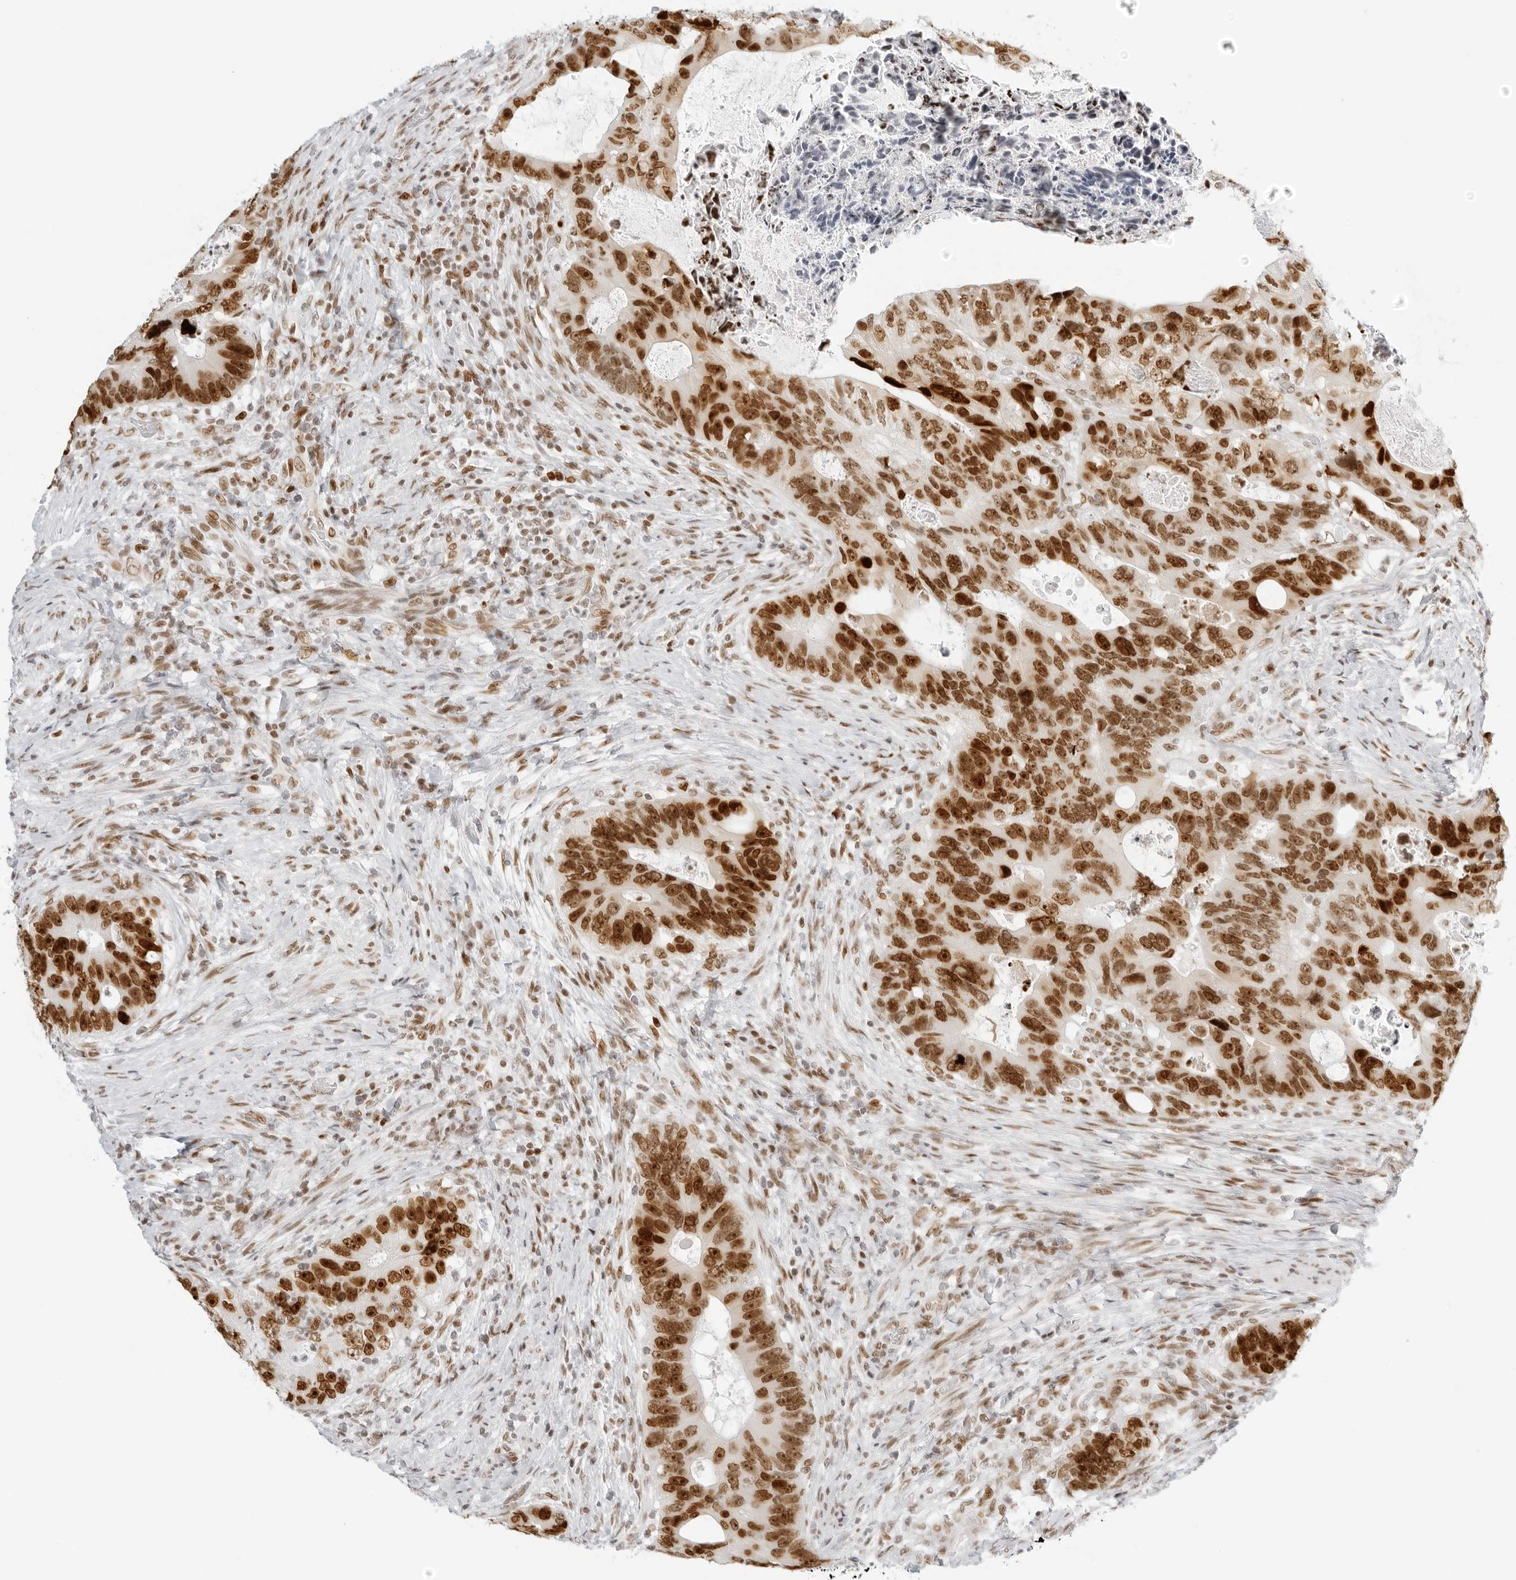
{"staining": {"intensity": "strong", "quantity": ">75%", "location": "nuclear"}, "tissue": "colorectal cancer", "cell_type": "Tumor cells", "image_type": "cancer", "snomed": [{"axis": "morphology", "description": "Adenocarcinoma, NOS"}, {"axis": "topography", "description": "Rectum"}], "caption": "Approximately >75% of tumor cells in colorectal adenocarcinoma reveal strong nuclear protein positivity as visualized by brown immunohistochemical staining.", "gene": "RCC1", "patient": {"sex": "male", "age": 59}}